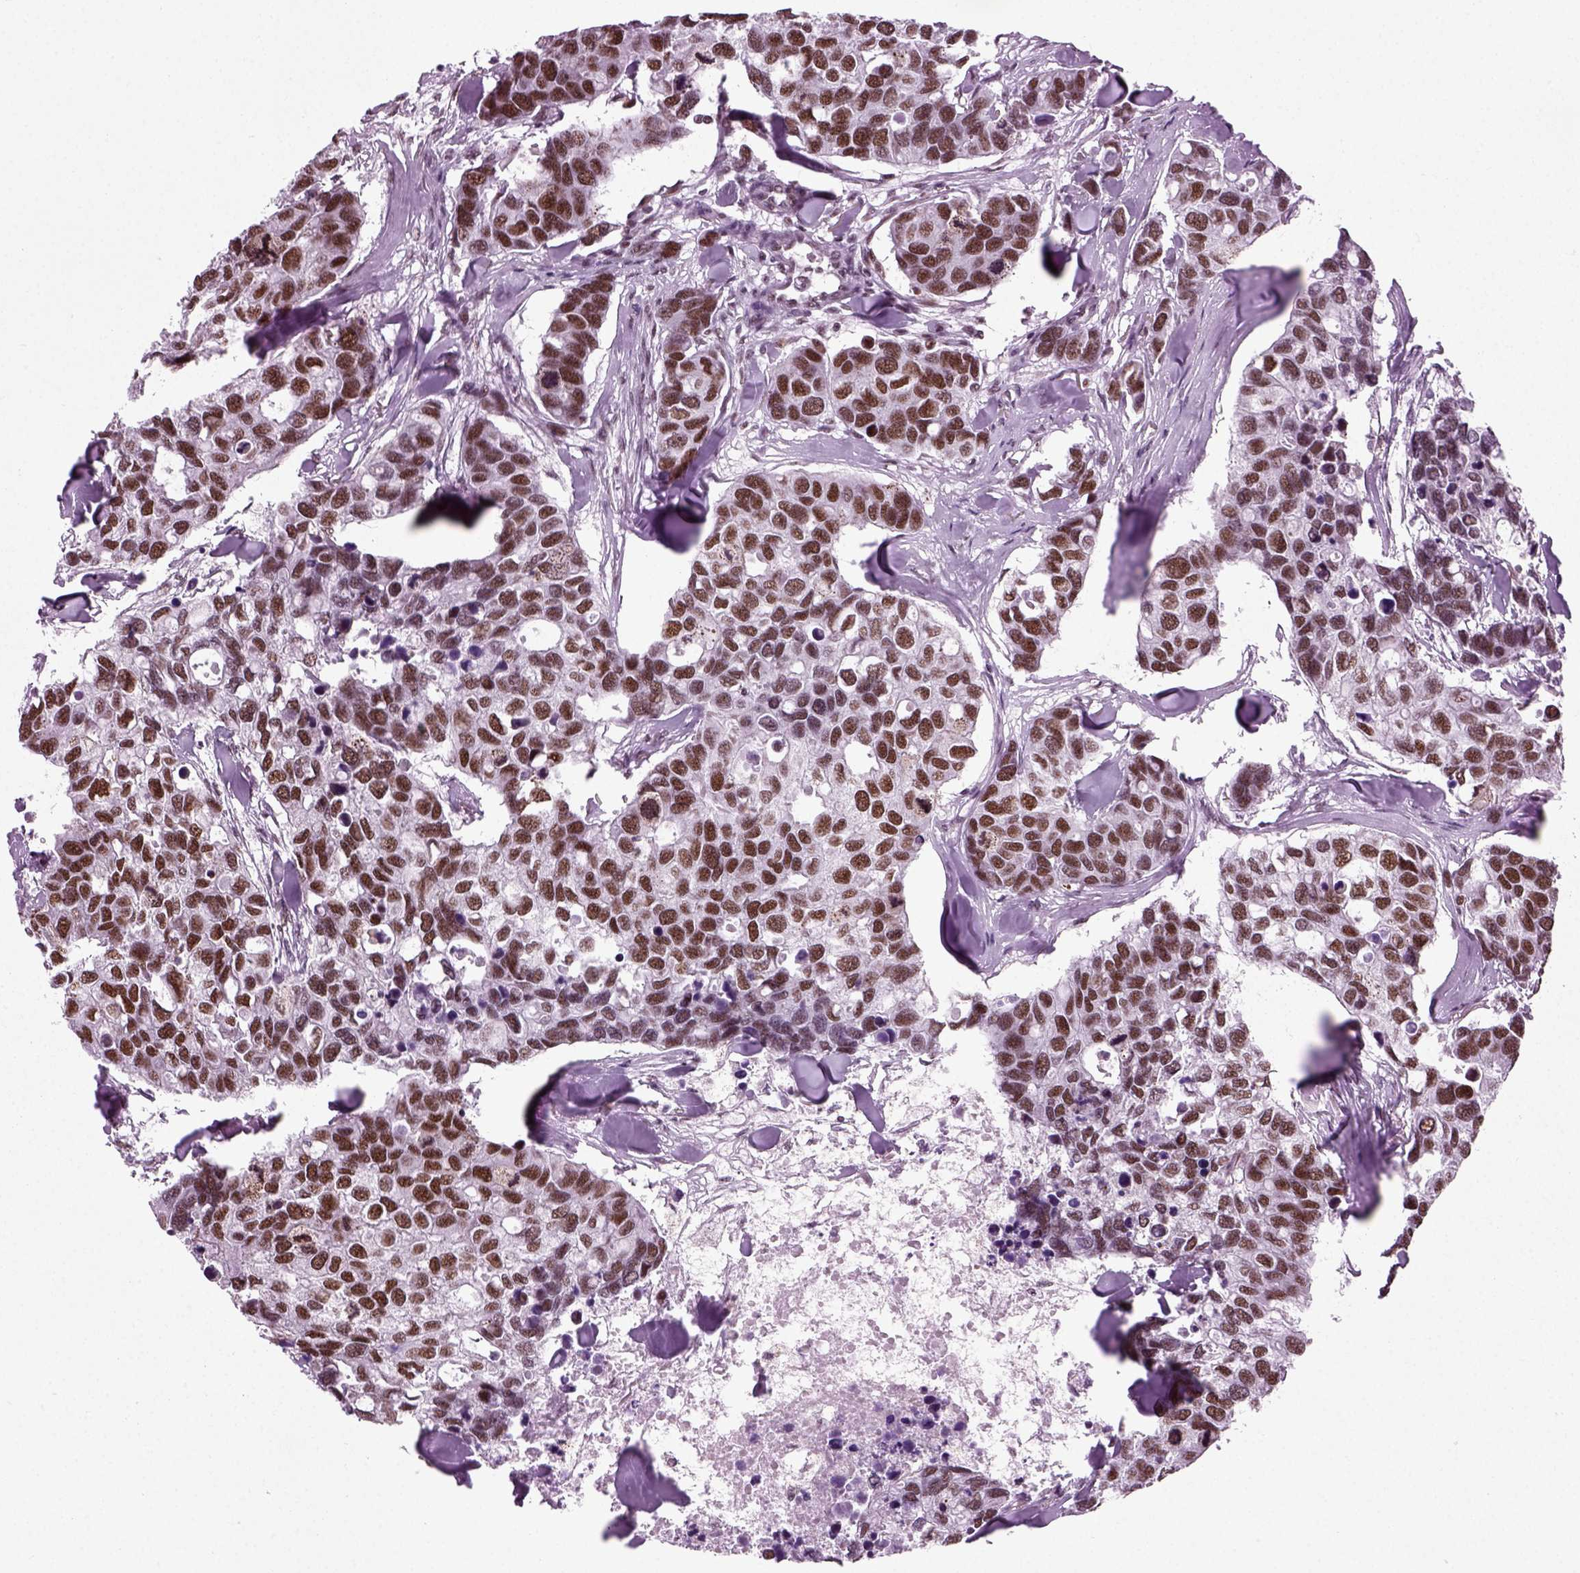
{"staining": {"intensity": "strong", "quantity": ">75%", "location": "nuclear"}, "tissue": "breast cancer", "cell_type": "Tumor cells", "image_type": "cancer", "snomed": [{"axis": "morphology", "description": "Duct carcinoma"}, {"axis": "topography", "description": "Breast"}], "caption": "DAB (3,3'-diaminobenzidine) immunohistochemical staining of human invasive ductal carcinoma (breast) exhibits strong nuclear protein staining in about >75% of tumor cells.", "gene": "RCOR3", "patient": {"sex": "female", "age": 83}}